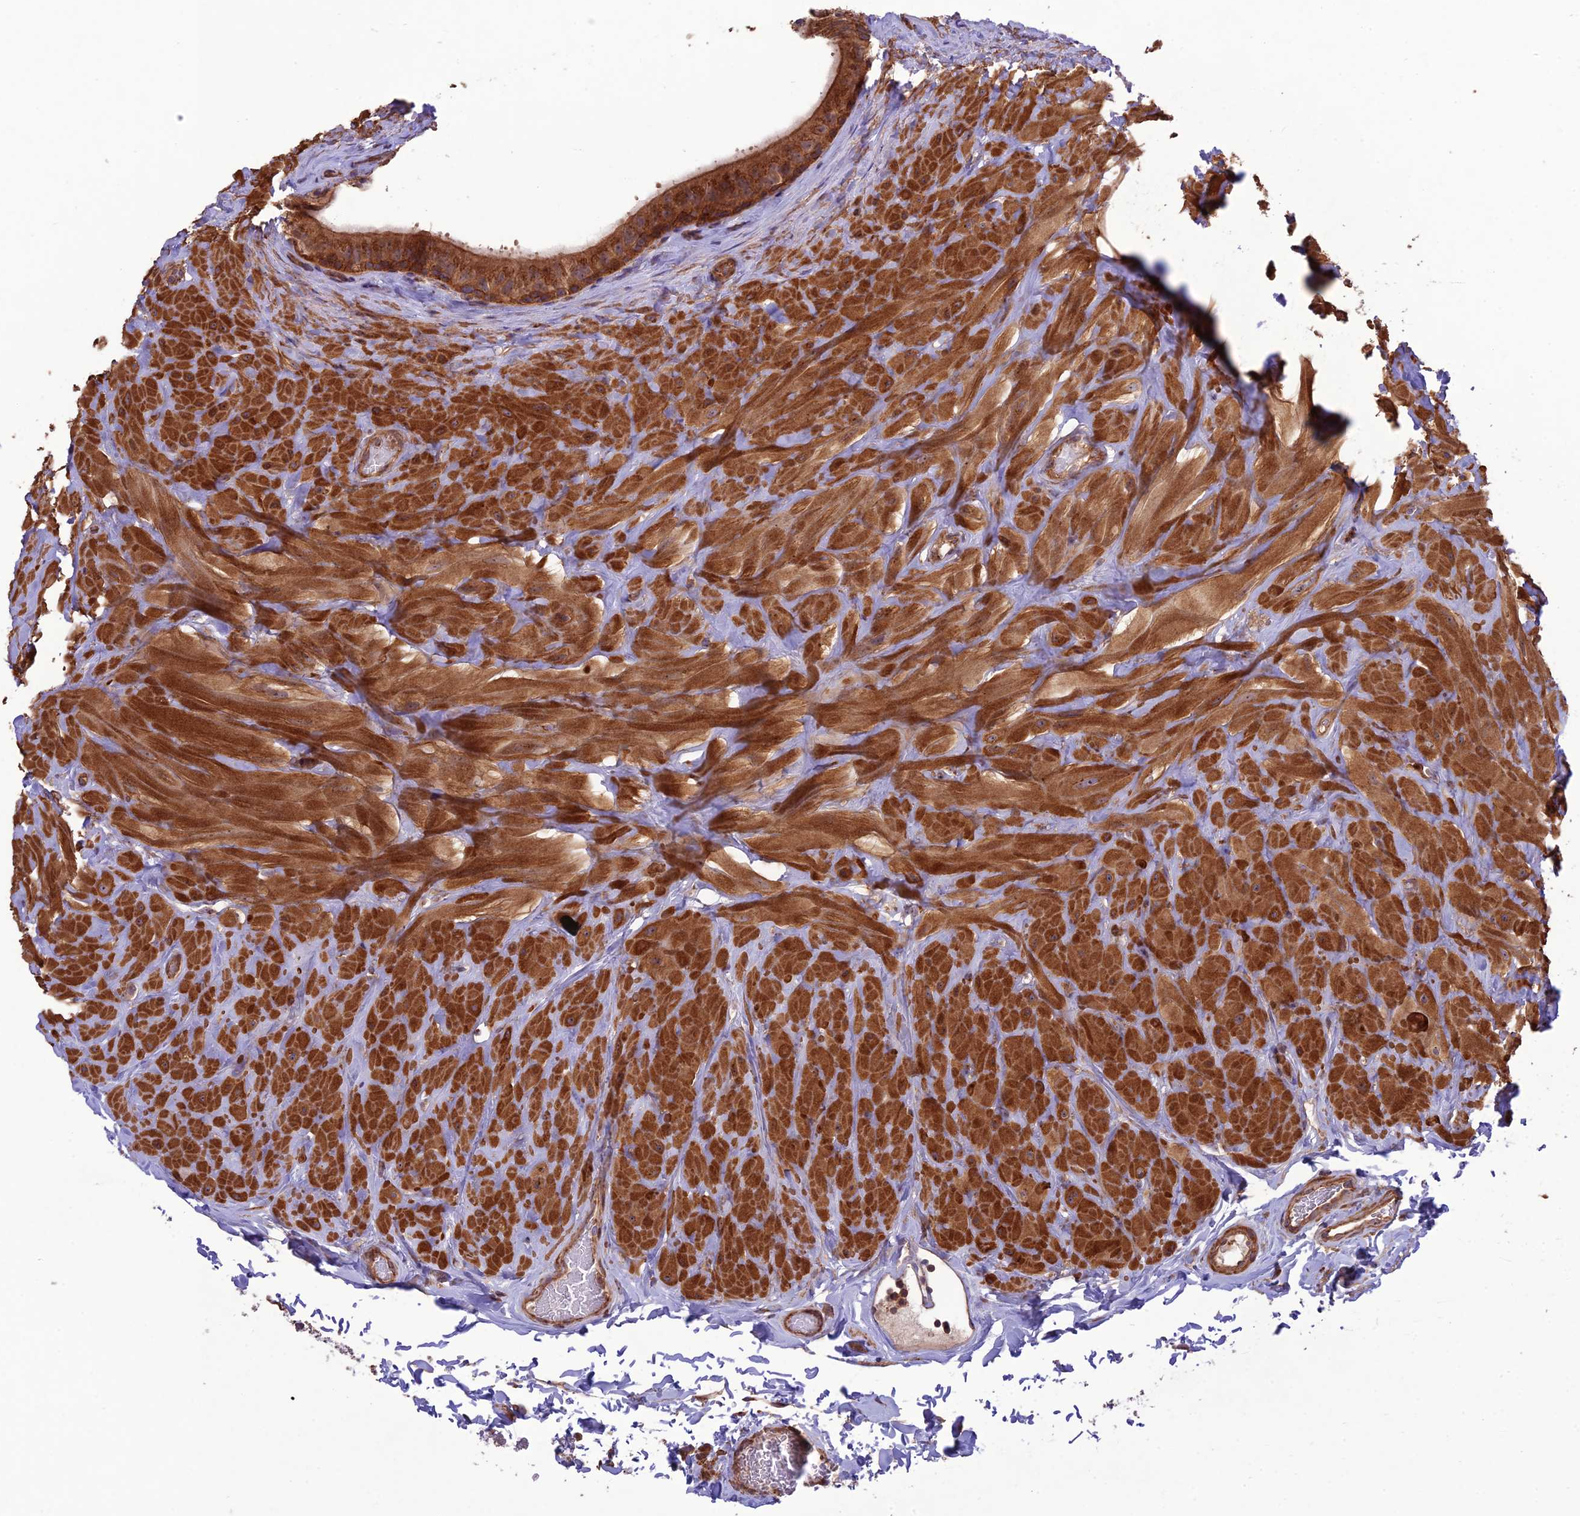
{"staining": {"intensity": "moderate", "quantity": ">75%", "location": "cytoplasmic/membranous"}, "tissue": "epididymis", "cell_type": "Glandular cells", "image_type": "normal", "snomed": [{"axis": "morphology", "description": "Normal tissue, NOS"}, {"axis": "topography", "description": "Soft tissue"}, {"axis": "topography", "description": "Vascular tissue"}, {"axis": "topography", "description": "Epididymis"}], "caption": "About >75% of glandular cells in unremarkable human epididymis display moderate cytoplasmic/membranous protein staining as visualized by brown immunohistochemical staining.", "gene": "TMEM131L", "patient": {"sex": "male", "age": 49}}